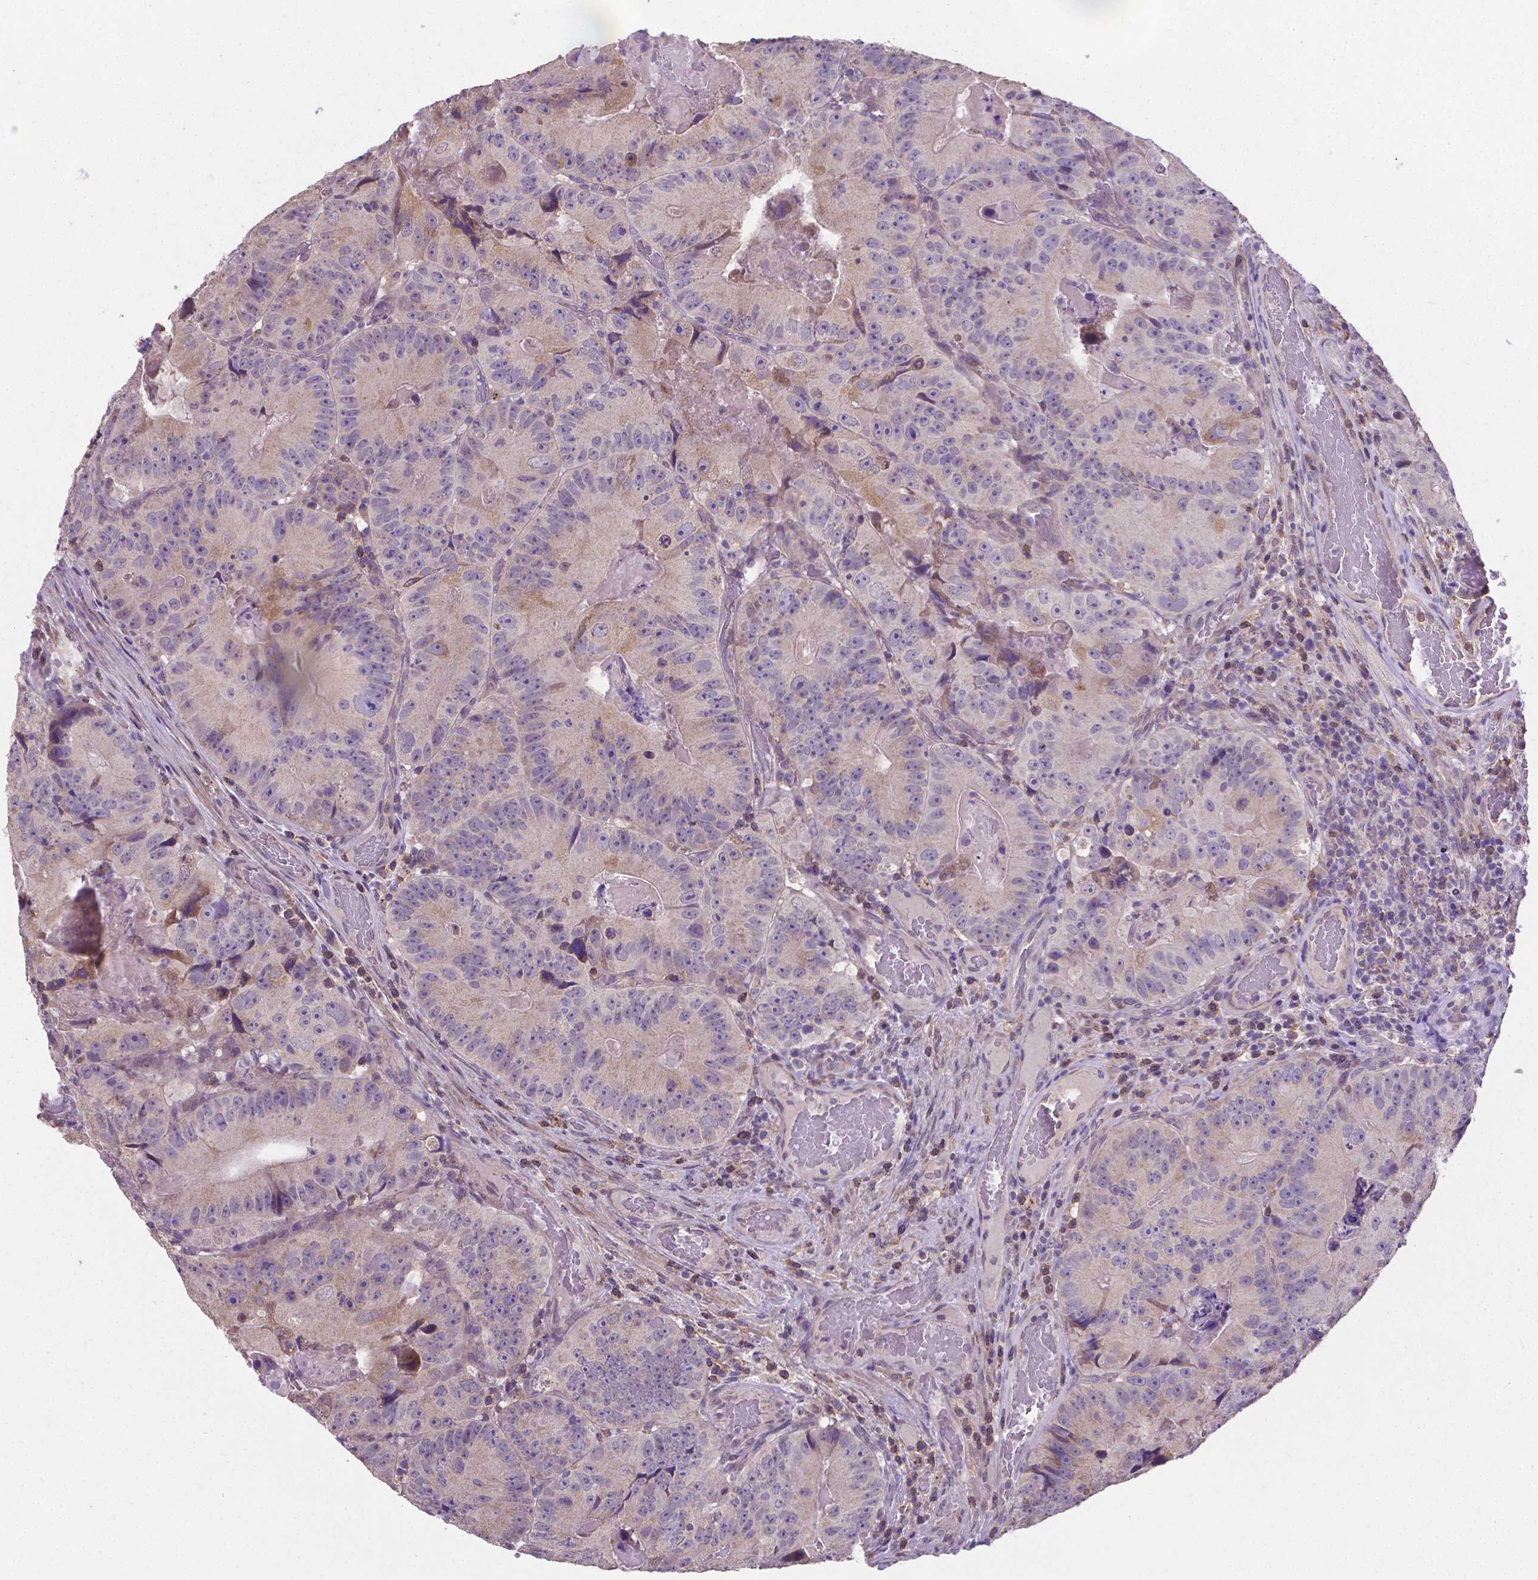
{"staining": {"intensity": "weak", "quantity": "<25%", "location": "cytoplasmic/membranous"}, "tissue": "colorectal cancer", "cell_type": "Tumor cells", "image_type": "cancer", "snomed": [{"axis": "morphology", "description": "Adenocarcinoma, NOS"}, {"axis": "topography", "description": "Colon"}], "caption": "This is a photomicrograph of immunohistochemistry staining of colorectal cancer (adenocarcinoma), which shows no expression in tumor cells.", "gene": "GPR63", "patient": {"sex": "female", "age": 86}}